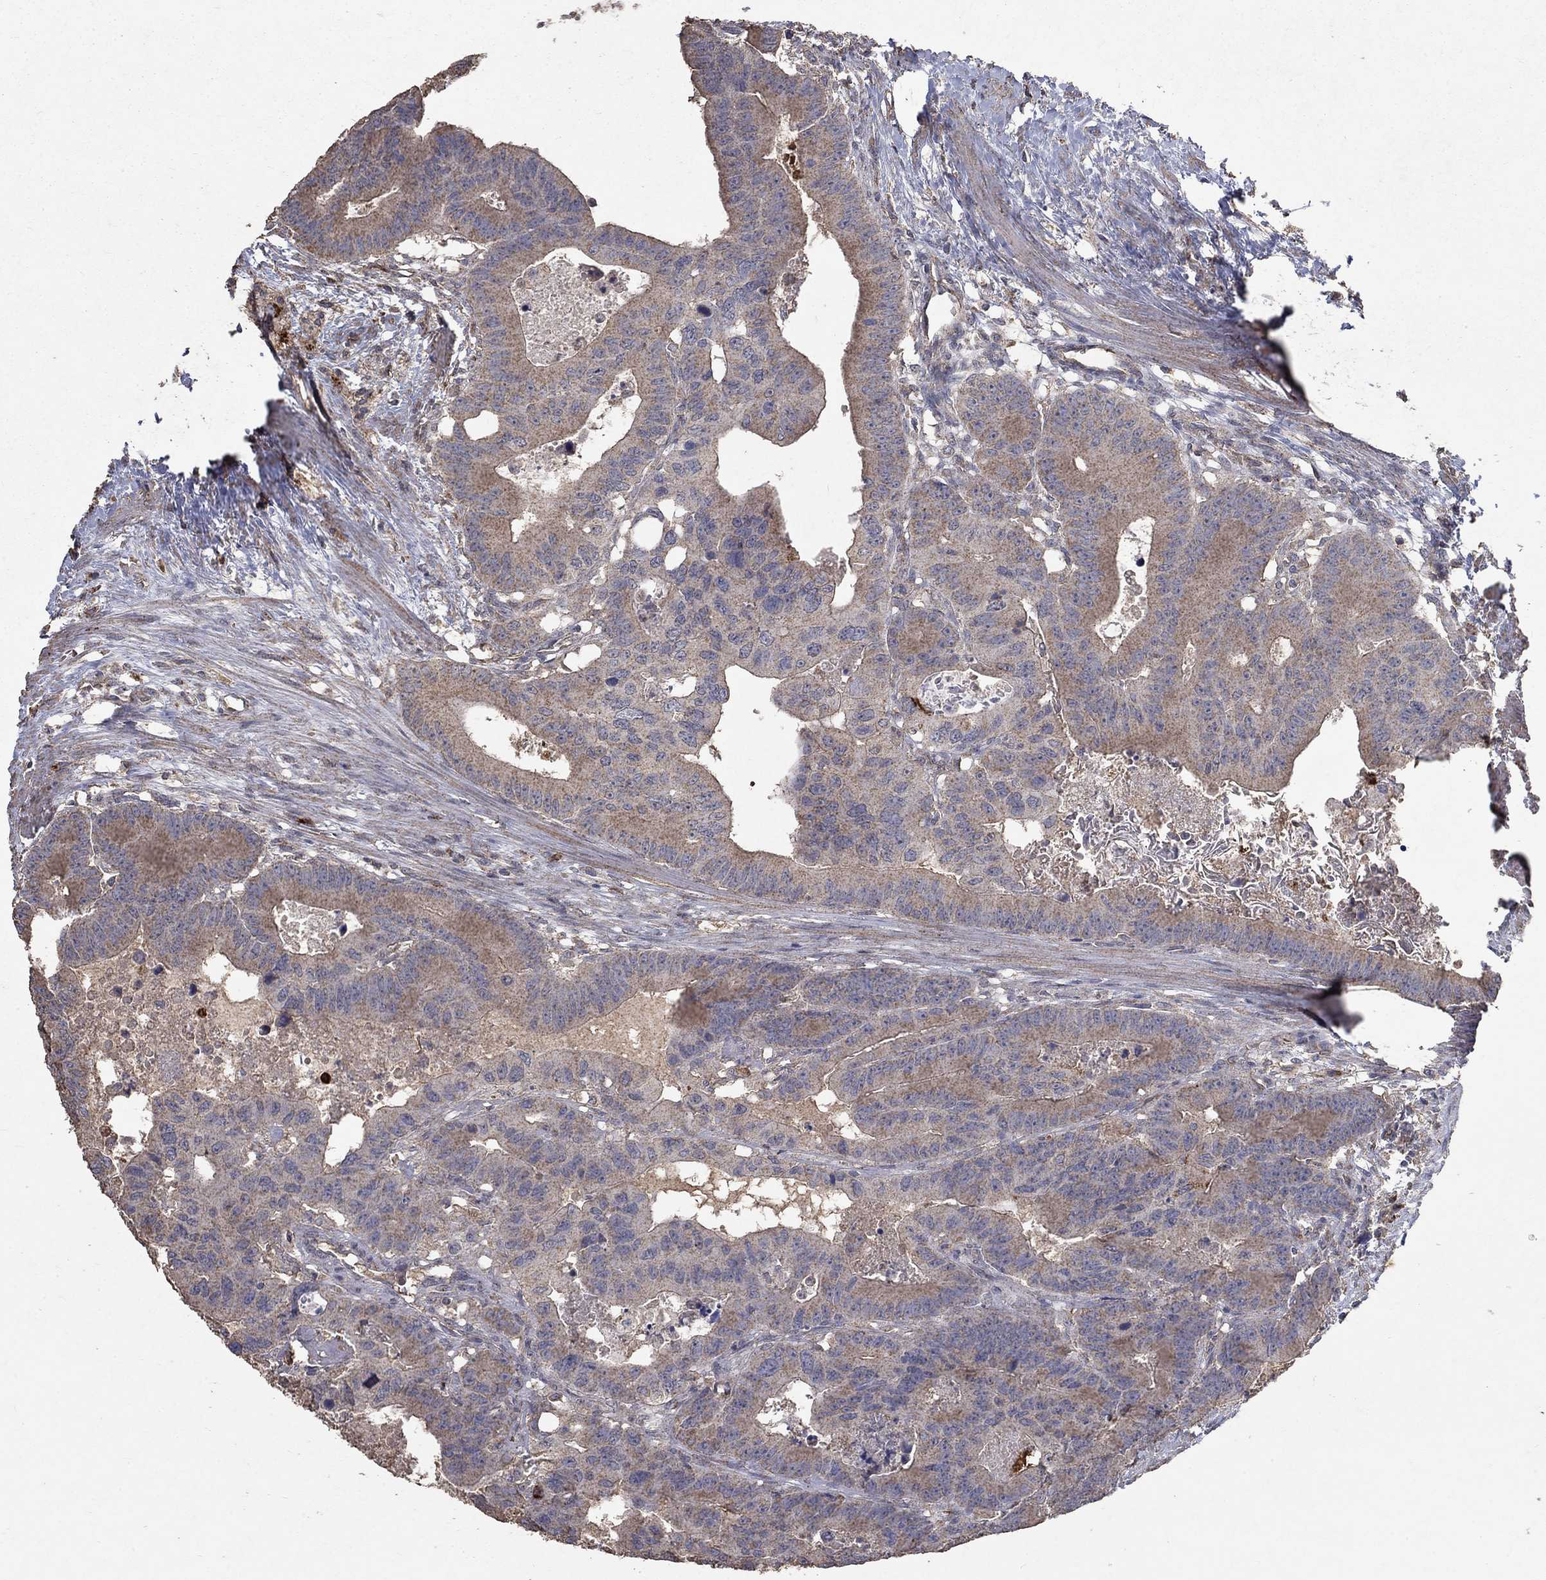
{"staining": {"intensity": "weak", "quantity": ">75%", "location": "cytoplasmic/membranous"}, "tissue": "colorectal cancer", "cell_type": "Tumor cells", "image_type": "cancer", "snomed": [{"axis": "morphology", "description": "Adenocarcinoma, NOS"}, {"axis": "topography", "description": "Rectum"}], "caption": "Immunohistochemistry of human colorectal cancer (adenocarcinoma) reveals low levels of weak cytoplasmic/membranous staining in about >75% of tumor cells. Ihc stains the protein of interest in brown and the nuclei are stained blue.", "gene": "CD24", "patient": {"sex": "male", "age": 64}}